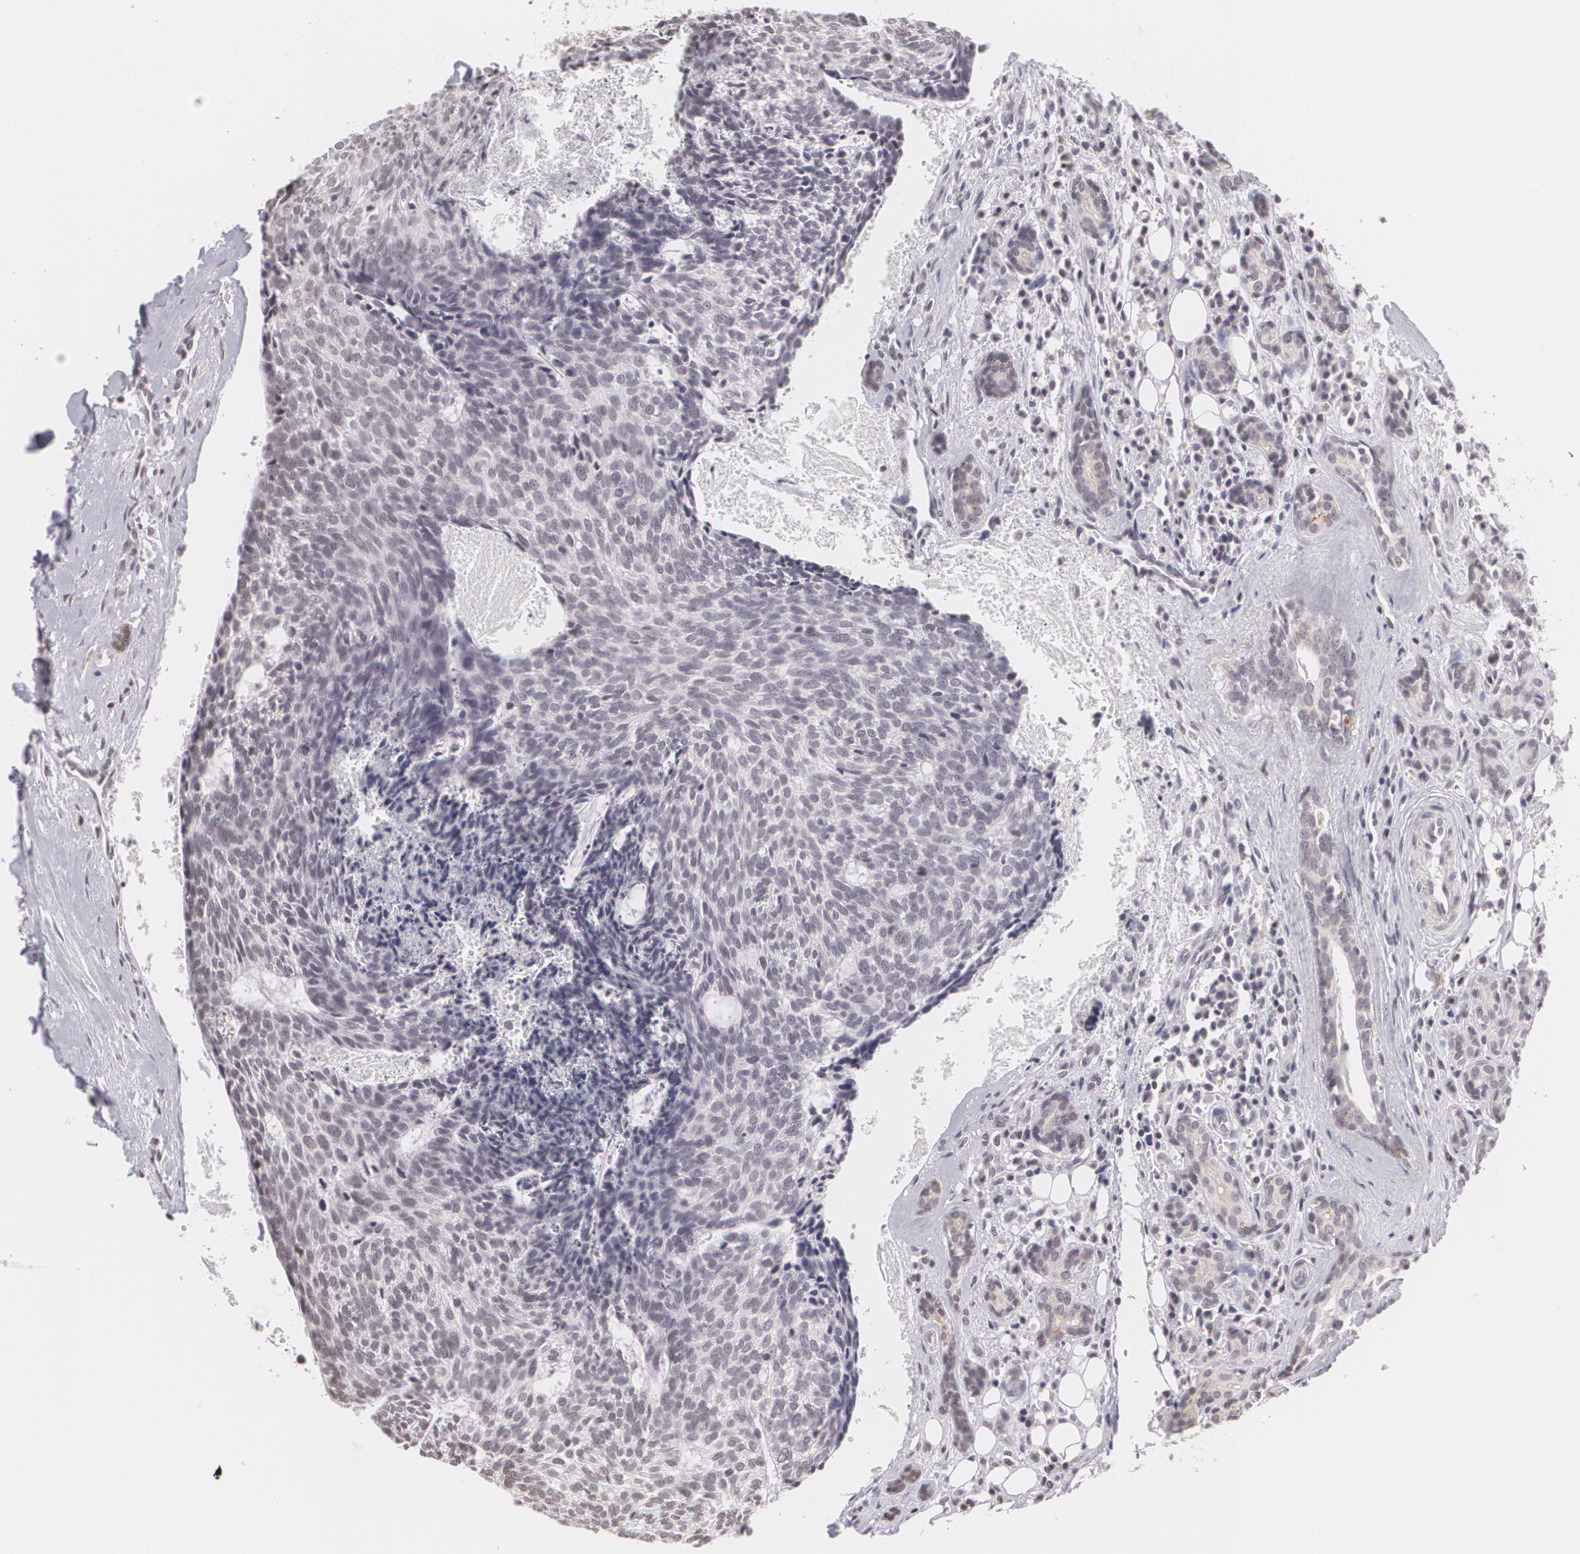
{"staining": {"intensity": "negative", "quantity": "none", "location": "none"}, "tissue": "head and neck cancer", "cell_type": "Tumor cells", "image_type": "cancer", "snomed": [{"axis": "morphology", "description": "Squamous cell carcinoma, NOS"}, {"axis": "topography", "description": "Salivary gland"}, {"axis": "topography", "description": "Head-Neck"}], "caption": "Immunohistochemical staining of human head and neck squamous cell carcinoma shows no significant expression in tumor cells.", "gene": "MUC1", "patient": {"sex": "male", "age": 70}}